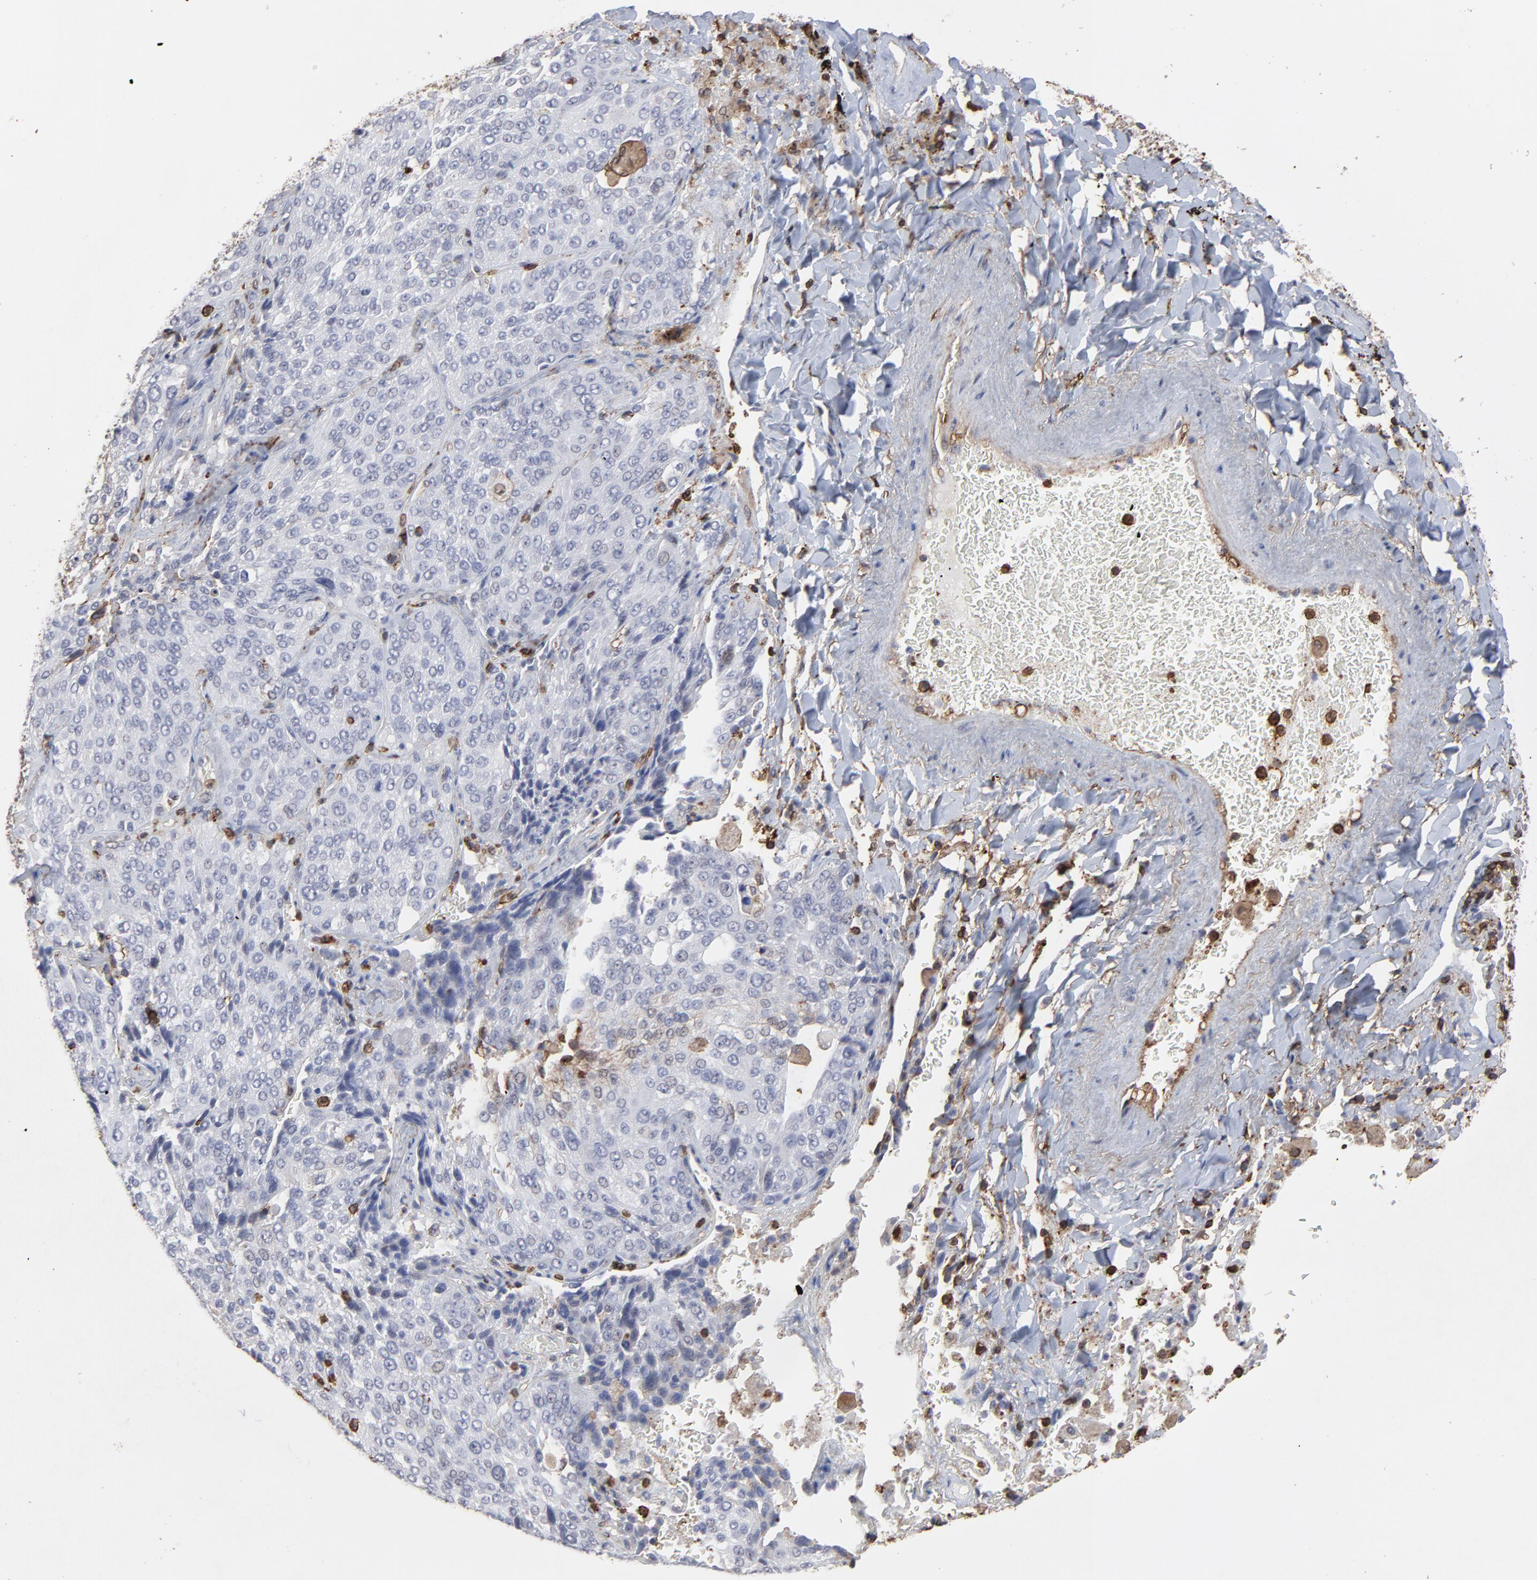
{"staining": {"intensity": "negative", "quantity": "none", "location": "none"}, "tissue": "lung cancer", "cell_type": "Tumor cells", "image_type": "cancer", "snomed": [{"axis": "morphology", "description": "Squamous cell carcinoma, NOS"}, {"axis": "topography", "description": "Lung"}], "caption": "Immunohistochemistry (IHC) photomicrograph of neoplastic tissue: lung cancer (squamous cell carcinoma) stained with DAB shows no significant protein expression in tumor cells.", "gene": "SLC6A14", "patient": {"sex": "male", "age": 54}}